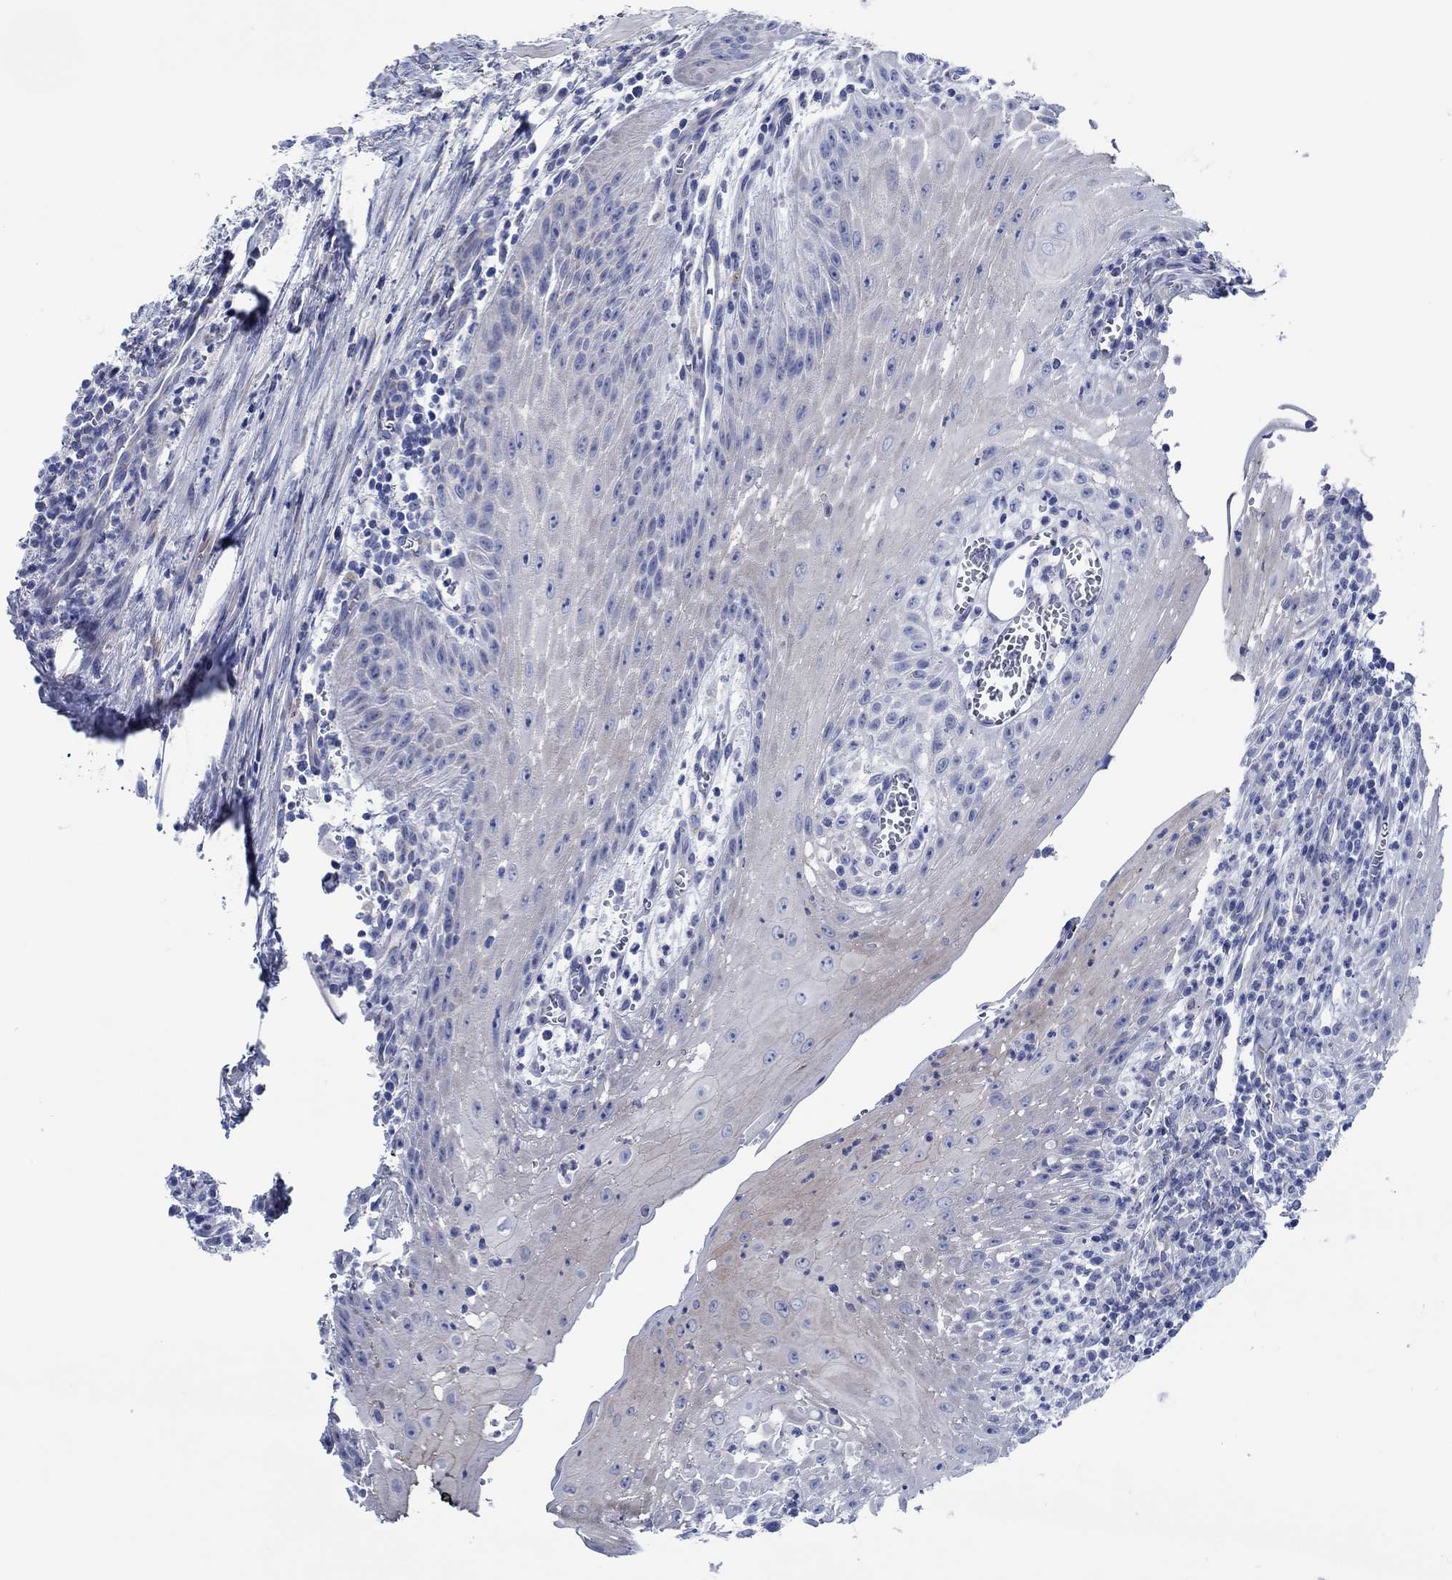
{"staining": {"intensity": "negative", "quantity": "none", "location": "none"}, "tissue": "head and neck cancer", "cell_type": "Tumor cells", "image_type": "cancer", "snomed": [{"axis": "morphology", "description": "Squamous cell carcinoma, NOS"}, {"axis": "topography", "description": "Oral tissue"}, {"axis": "topography", "description": "Head-Neck"}], "caption": "DAB (3,3'-diaminobenzidine) immunohistochemical staining of human squamous cell carcinoma (head and neck) displays no significant expression in tumor cells.", "gene": "SVEP1", "patient": {"sex": "male", "age": 58}}